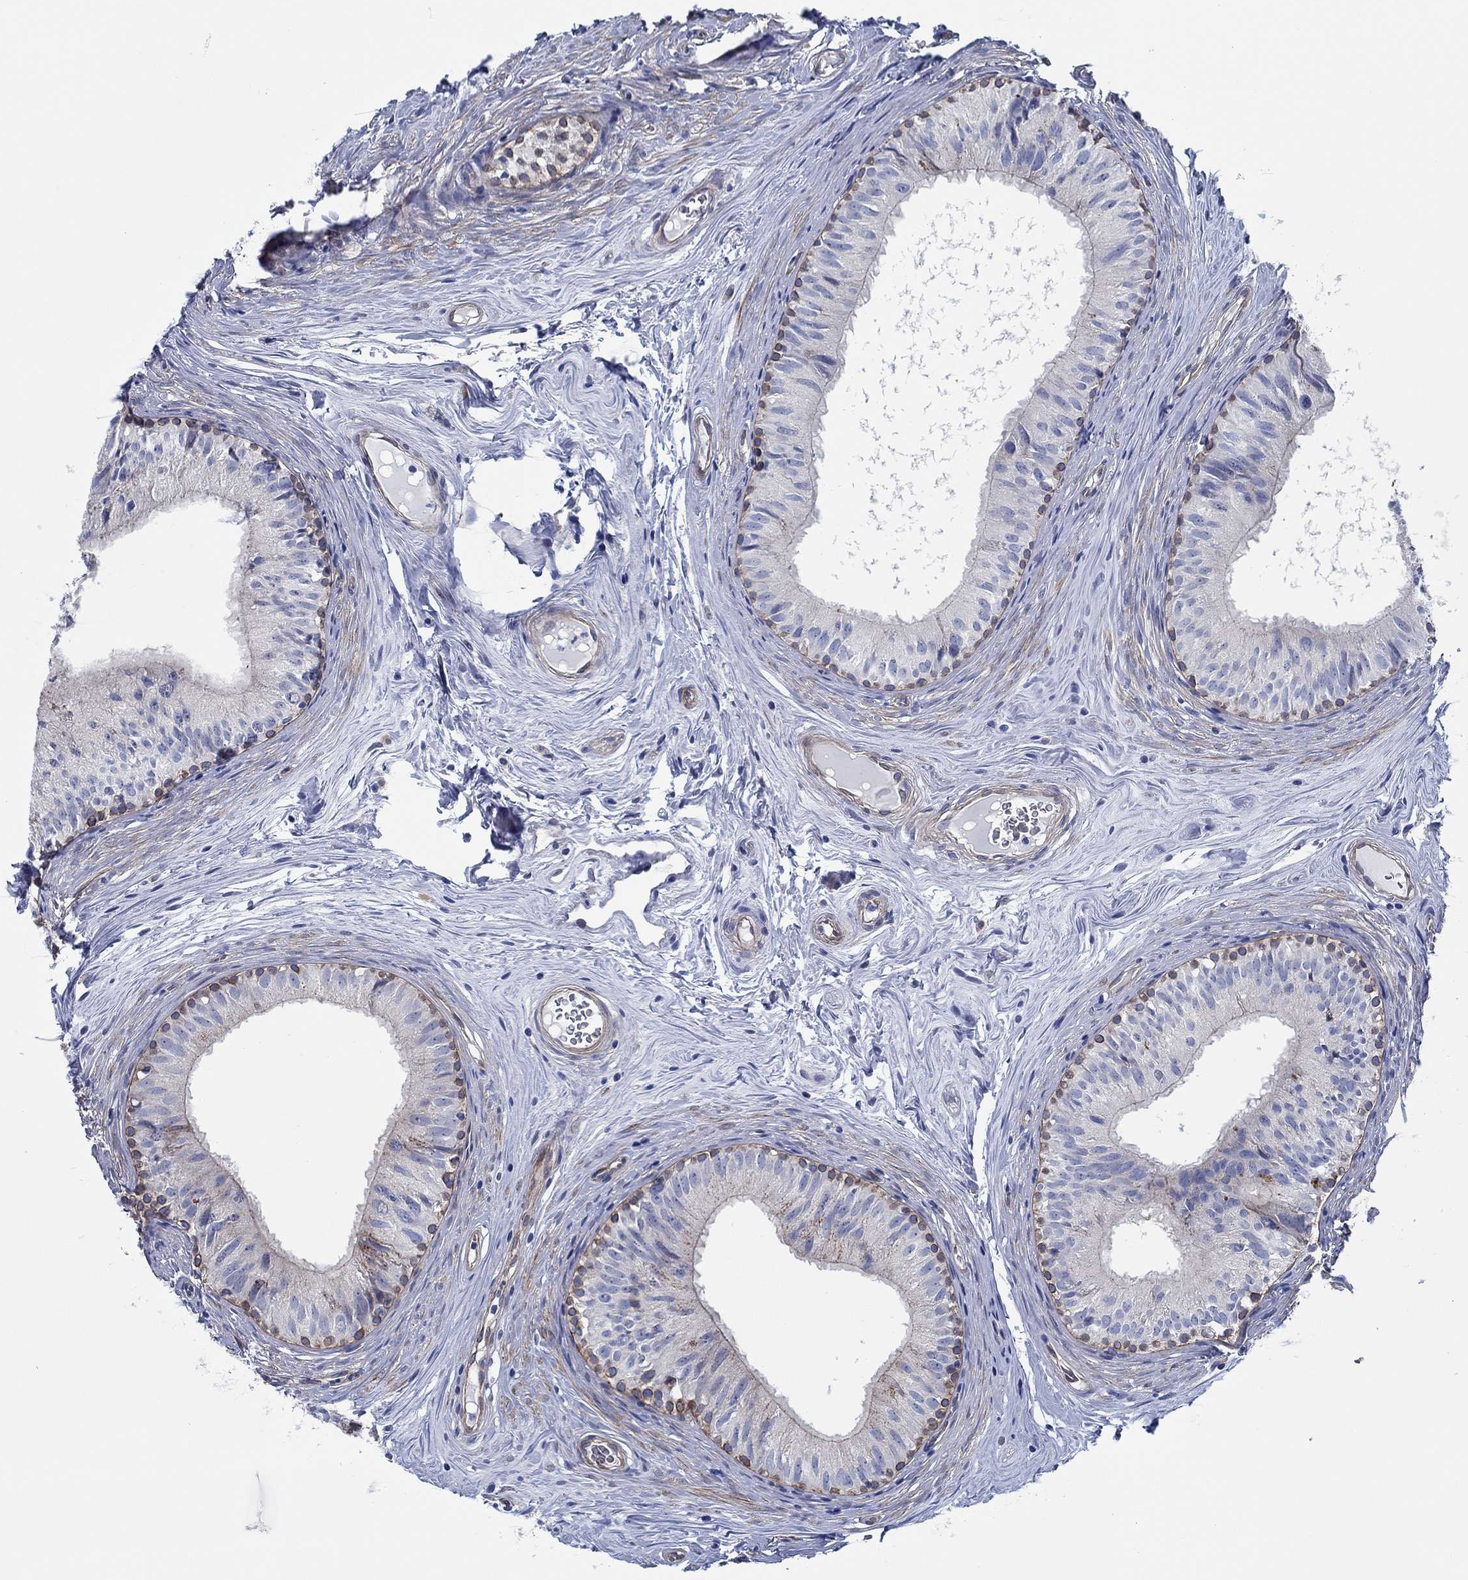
{"staining": {"intensity": "strong", "quantity": "<25%", "location": "cytoplasmic/membranous"}, "tissue": "epididymis", "cell_type": "Glandular cells", "image_type": "normal", "snomed": [{"axis": "morphology", "description": "Normal tissue, NOS"}, {"axis": "topography", "description": "Epididymis"}], "caption": "A high-resolution photomicrograph shows immunohistochemistry (IHC) staining of unremarkable epididymis, which displays strong cytoplasmic/membranous expression in about <25% of glandular cells.", "gene": "FMN1", "patient": {"sex": "male", "age": 52}}